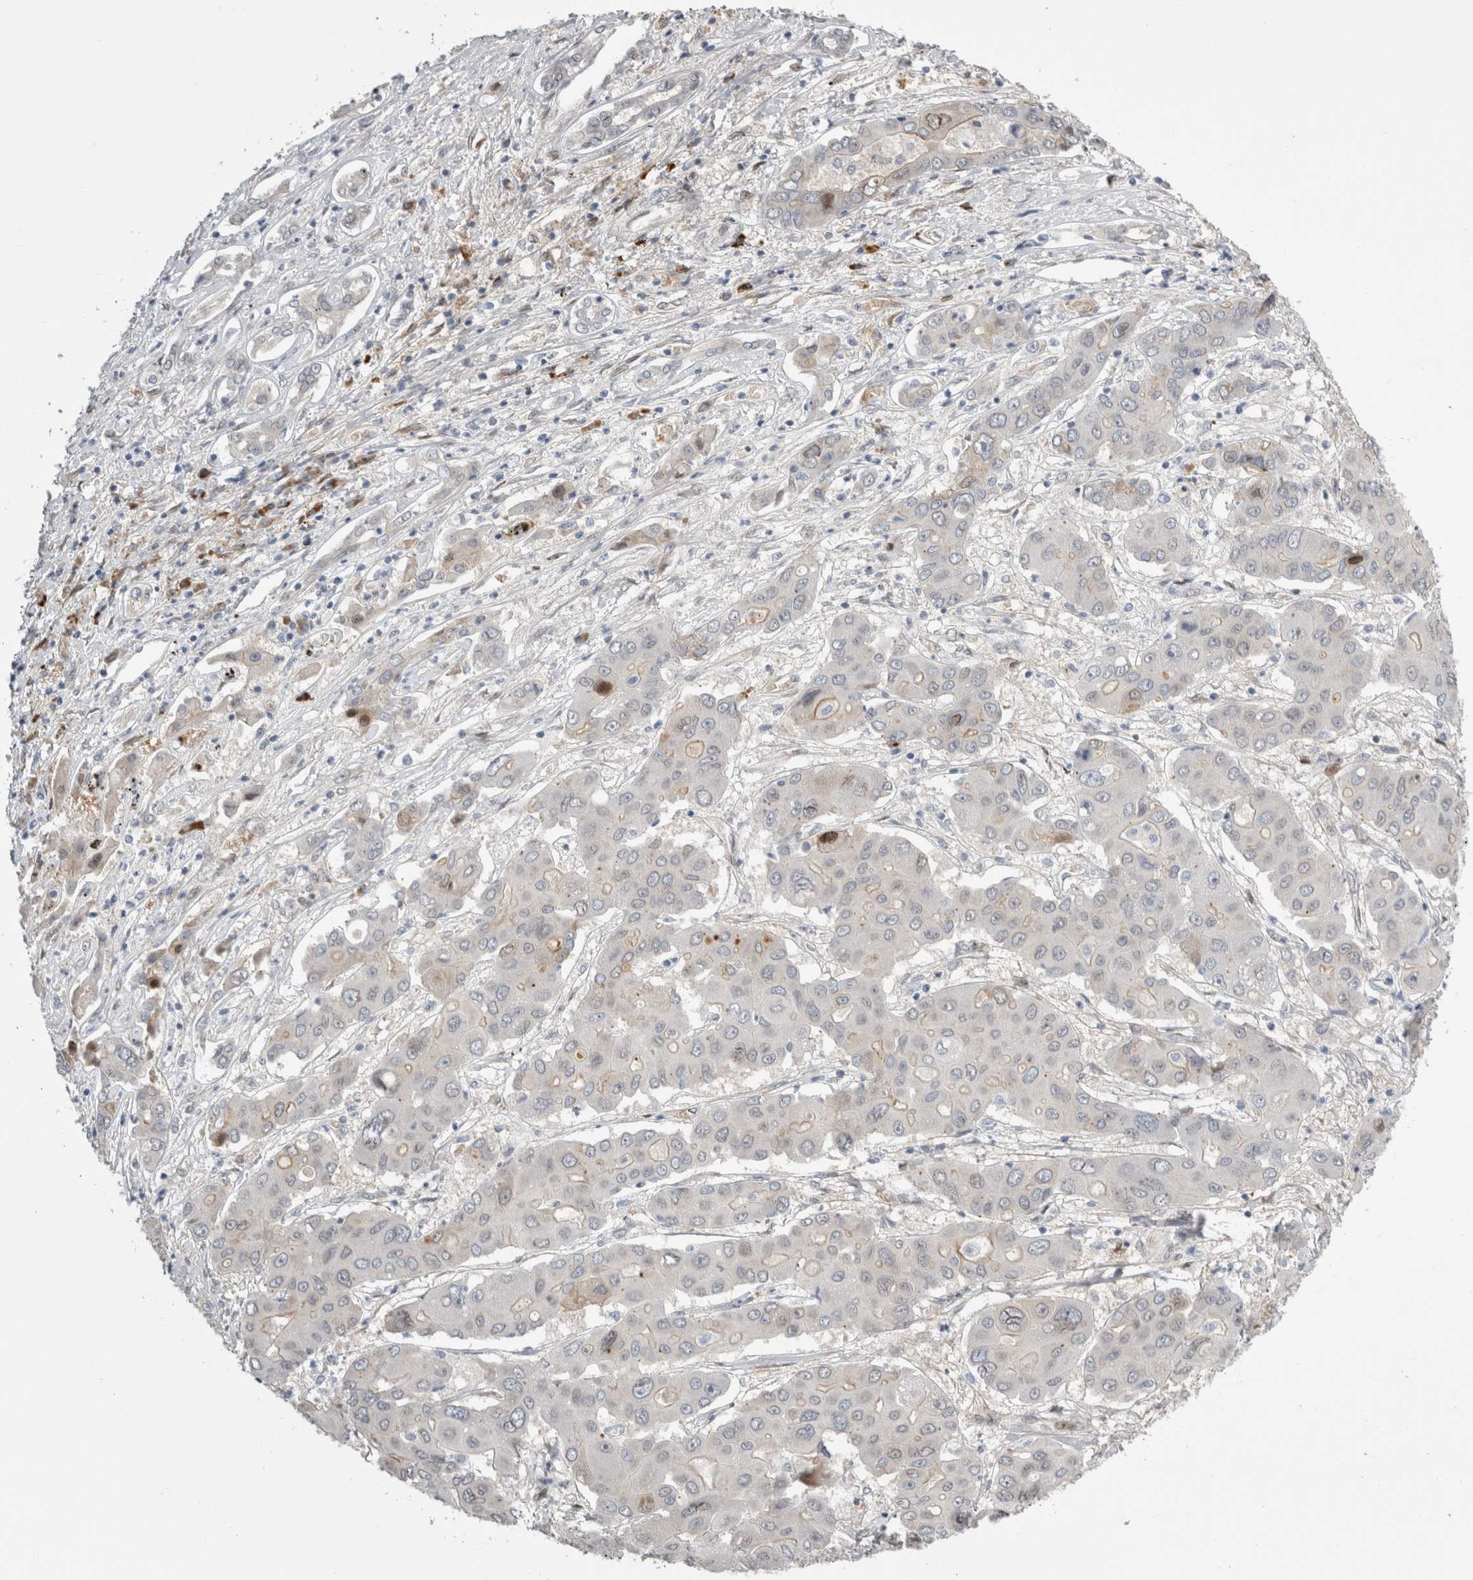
{"staining": {"intensity": "weak", "quantity": "<25%", "location": "cytoplasmic/membranous"}, "tissue": "liver cancer", "cell_type": "Tumor cells", "image_type": "cancer", "snomed": [{"axis": "morphology", "description": "Cholangiocarcinoma"}, {"axis": "topography", "description": "Liver"}], "caption": "Liver cancer (cholangiocarcinoma) stained for a protein using IHC exhibits no expression tumor cells.", "gene": "DMTN", "patient": {"sex": "male", "age": 67}}